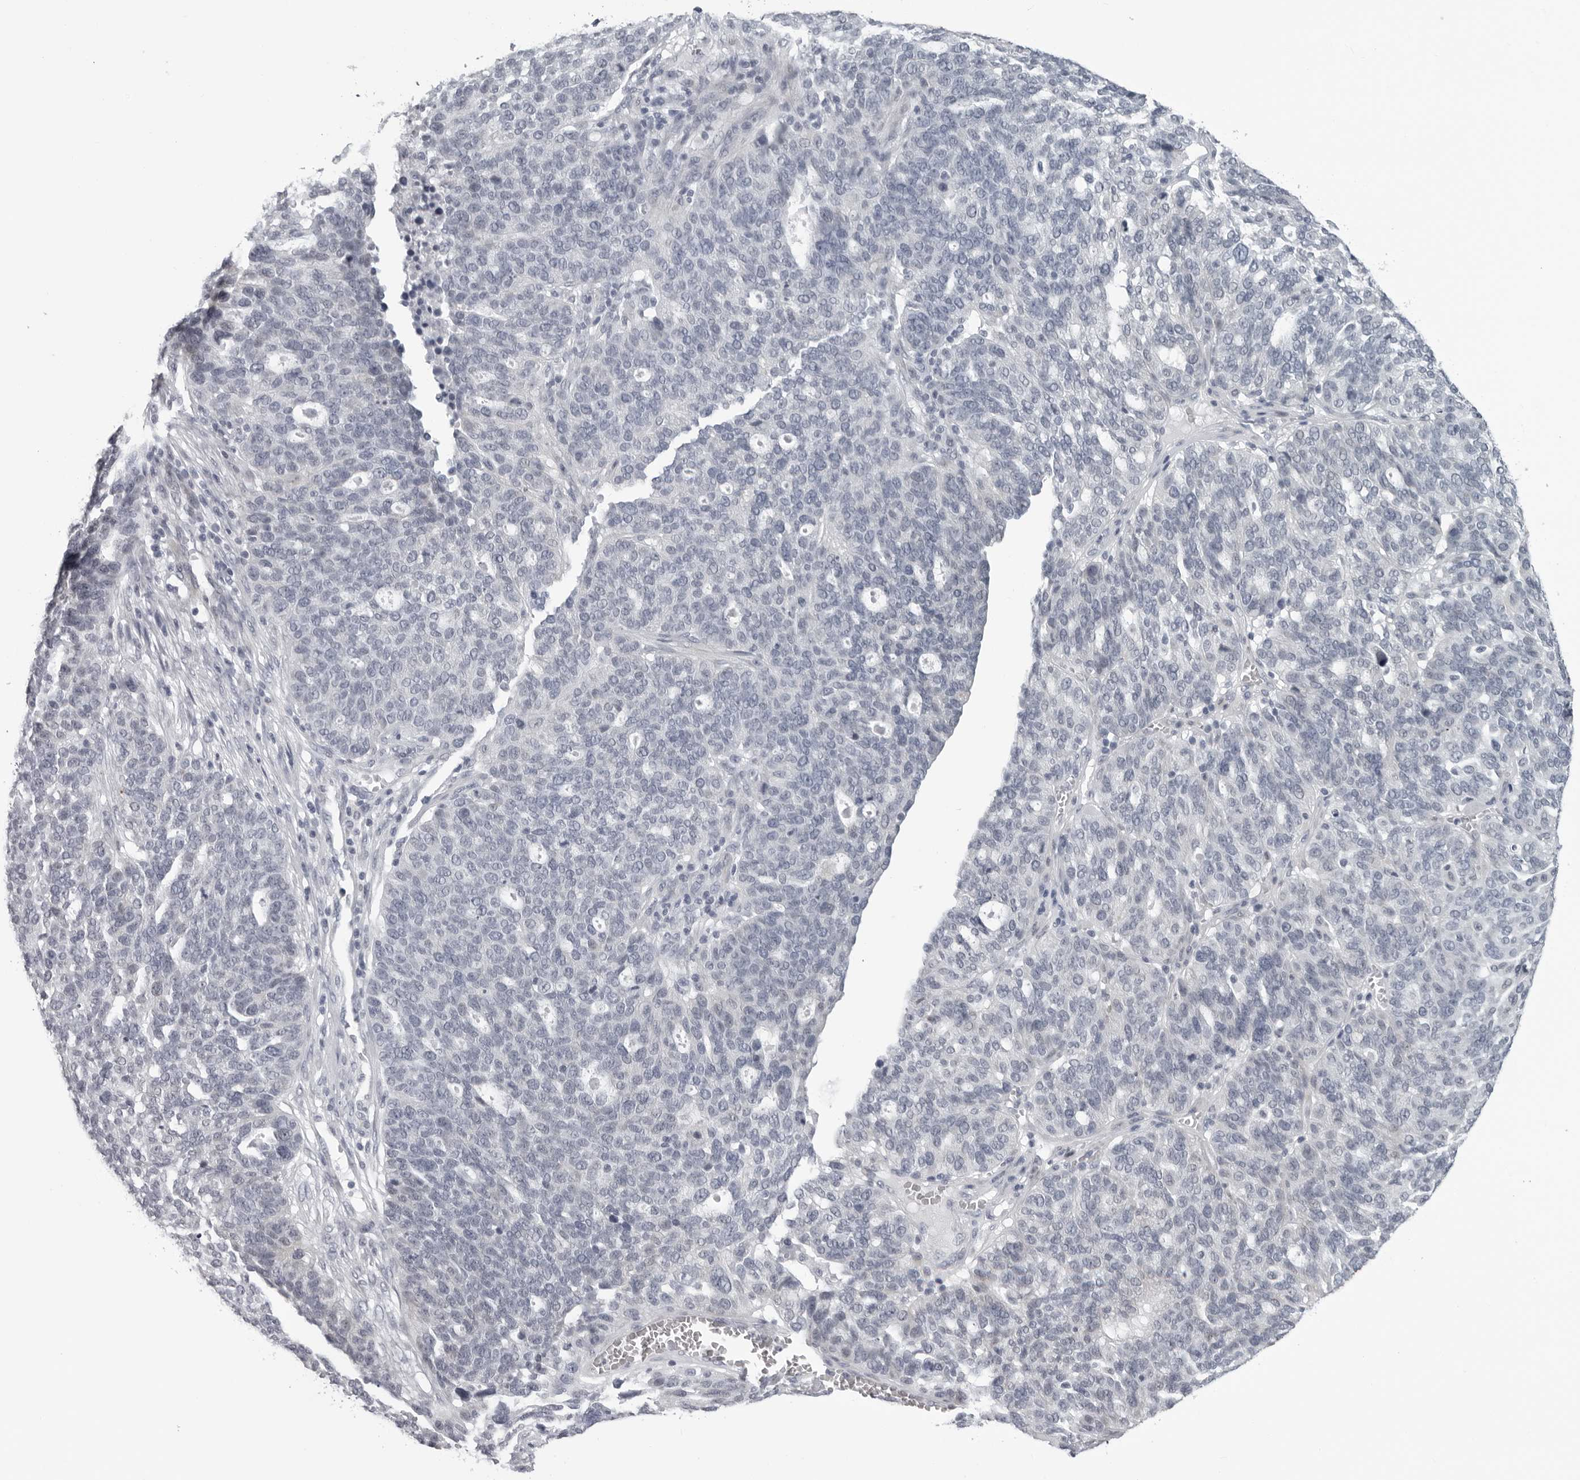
{"staining": {"intensity": "negative", "quantity": "none", "location": "none"}, "tissue": "ovarian cancer", "cell_type": "Tumor cells", "image_type": "cancer", "snomed": [{"axis": "morphology", "description": "Cystadenocarcinoma, serous, NOS"}, {"axis": "topography", "description": "Ovary"}], "caption": "Tumor cells are negative for protein expression in human ovarian cancer (serous cystadenocarcinoma). The staining is performed using DAB brown chromogen with nuclei counter-stained in using hematoxylin.", "gene": "OPLAH", "patient": {"sex": "female", "age": 59}}